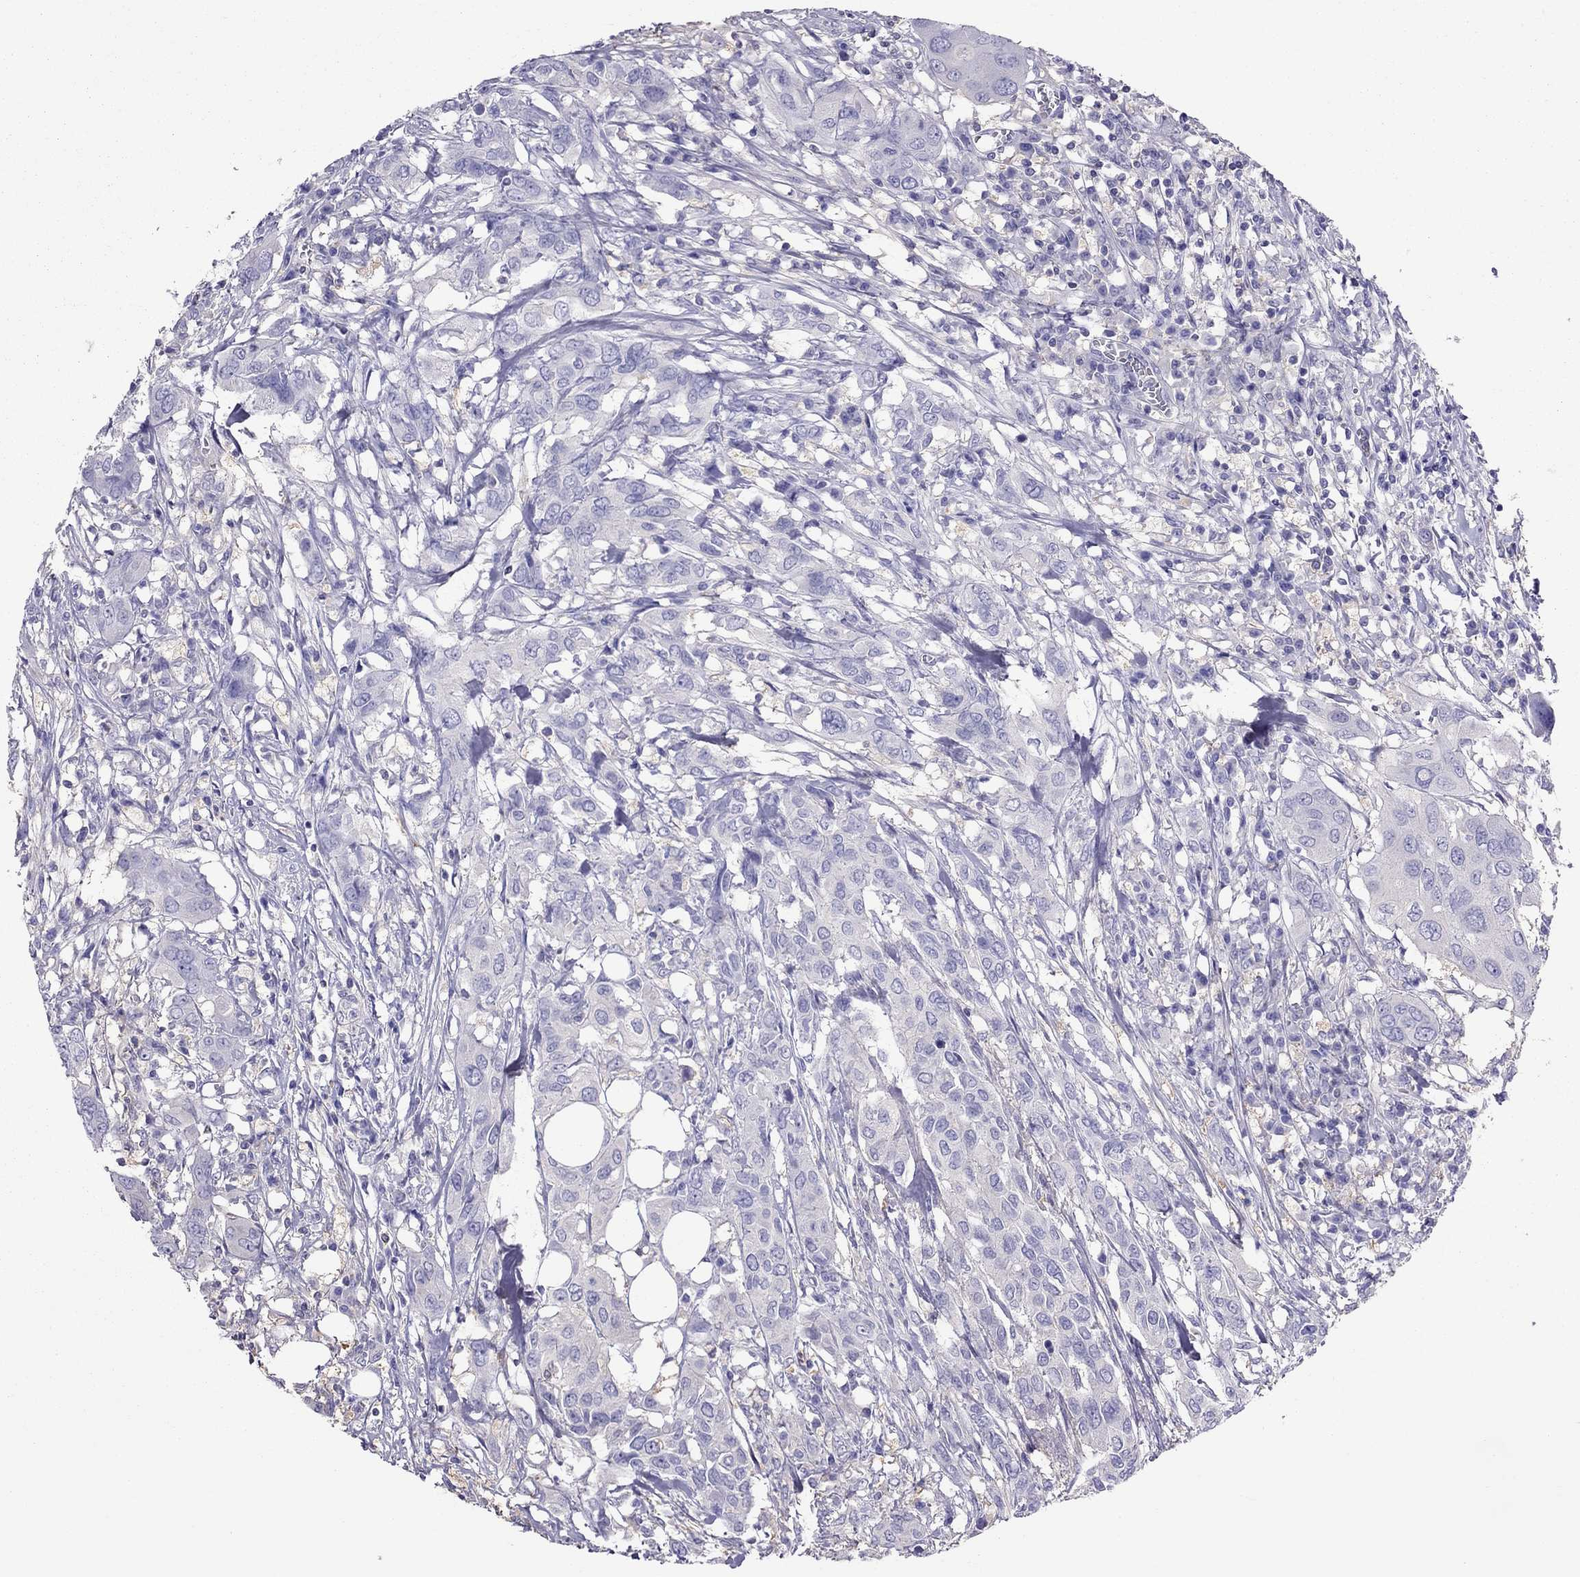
{"staining": {"intensity": "negative", "quantity": "none", "location": "none"}, "tissue": "urothelial cancer", "cell_type": "Tumor cells", "image_type": "cancer", "snomed": [{"axis": "morphology", "description": "Urothelial carcinoma, NOS"}, {"axis": "morphology", "description": "Urothelial carcinoma, High grade"}, {"axis": "topography", "description": "Urinary bladder"}], "caption": "The histopathology image demonstrates no staining of tumor cells in urothelial cancer.", "gene": "TEX22", "patient": {"sex": "male", "age": 63}}